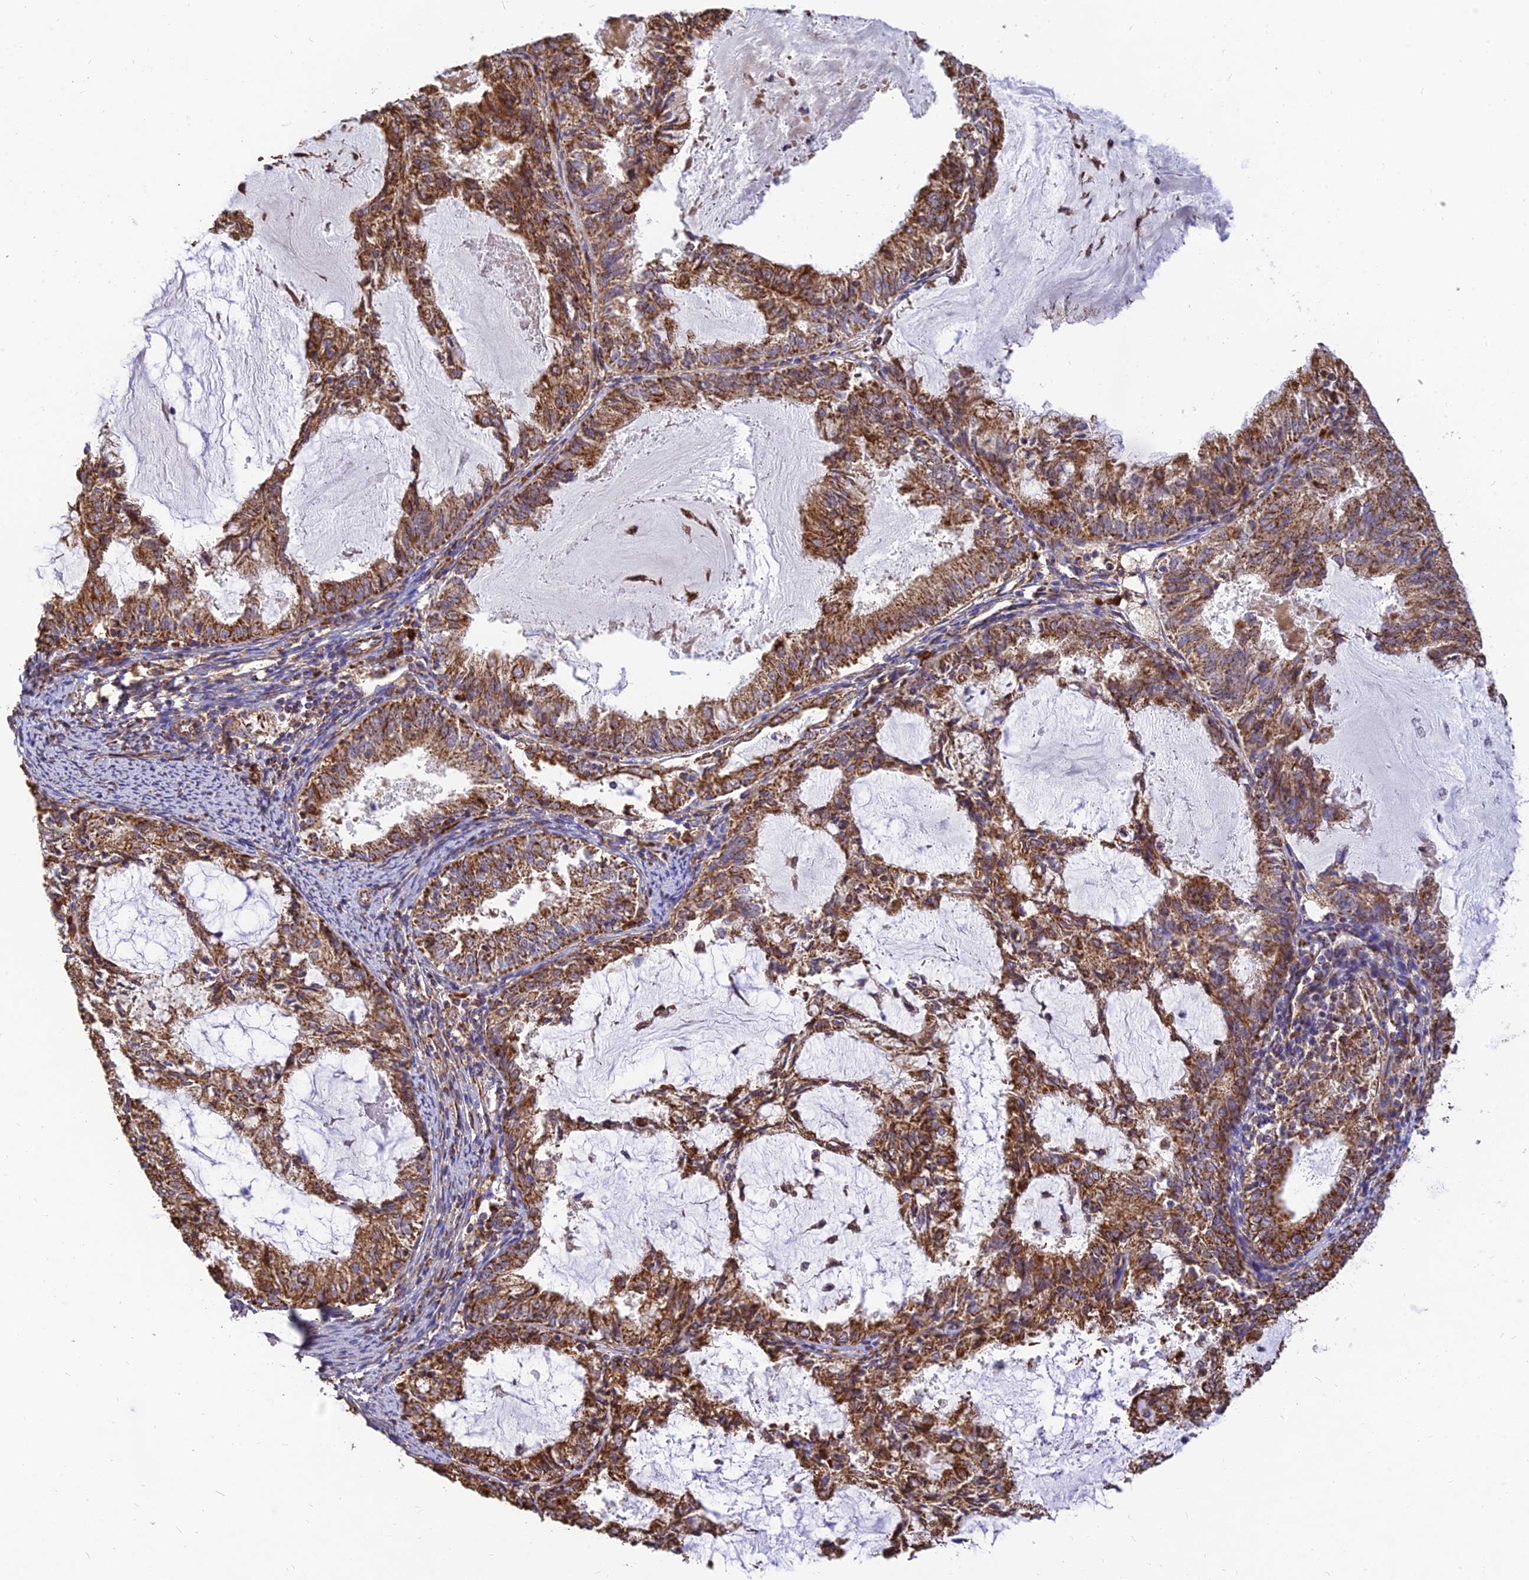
{"staining": {"intensity": "strong", "quantity": ">75%", "location": "cytoplasmic/membranous"}, "tissue": "endometrial cancer", "cell_type": "Tumor cells", "image_type": "cancer", "snomed": [{"axis": "morphology", "description": "Adenocarcinoma, NOS"}, {"axis": "topography", "description": "Endometrium"}], "caption": "Protein staining demonstrates strong cytoplasmic/membranous positivity in approximately >75% of tumor cells in endometrial cancer.", "gene": "THUMPD2", "patient": {"sex": "female", "age": 57}}